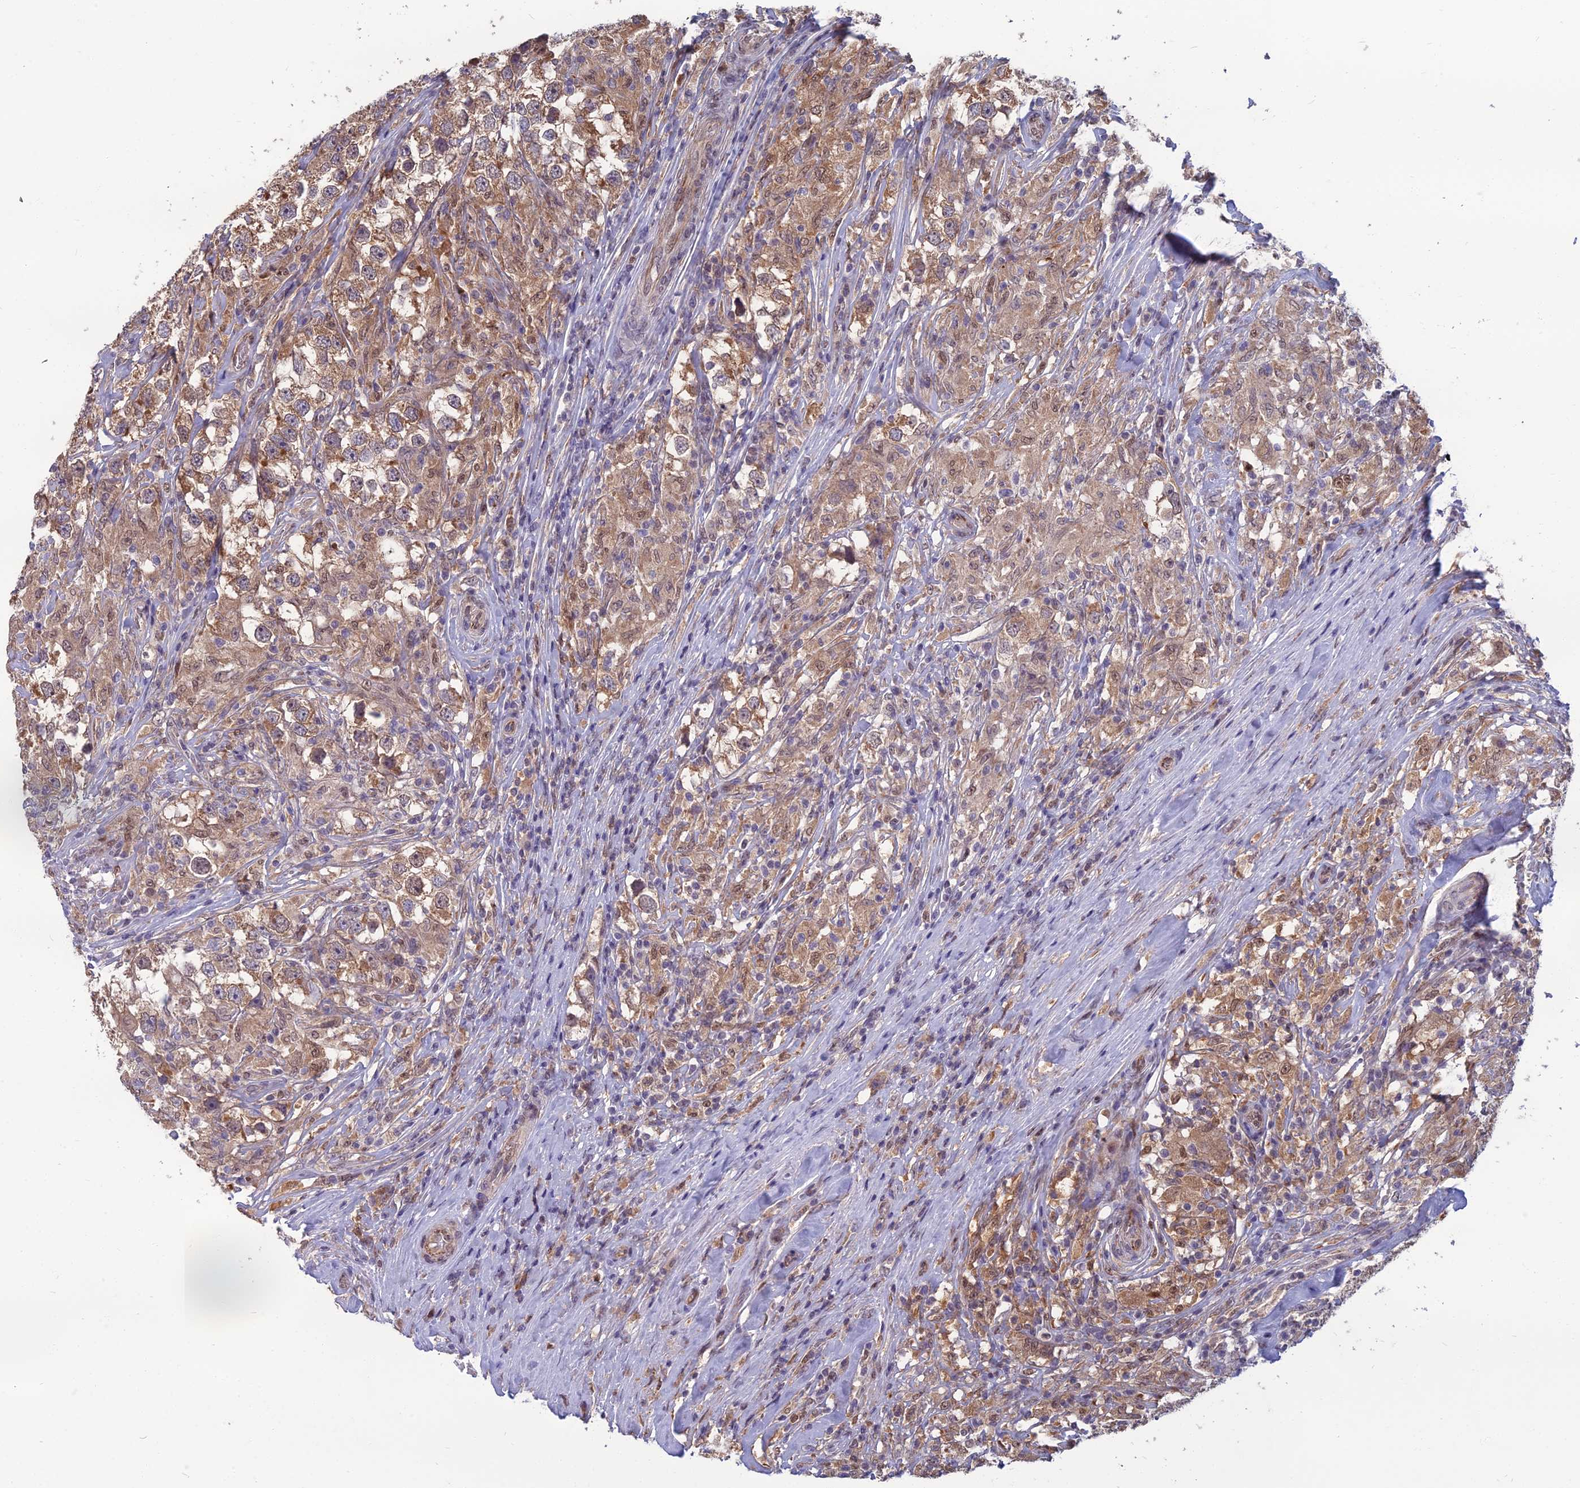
{"staining": {"intensity": "moderate", "quantity": ">75%", "location": "cytoplasmic/membranous,nuclear"}, "tissue": "testis cancer", "cell_type": "Tumor cells", "image_type": "cancer", "snomed": [{"axis": "morphology", "description": "Seminoma, NOS"}, {"axis": "topography", "description": "Testis"}], "caption": "Testis cancer stained for a protein demonstrates moderate cytoplasmic/membranous and nuclear positivity in tumor cells.", "gene": "NR4A3", "patient": {"sex": "male", "age": 46}}